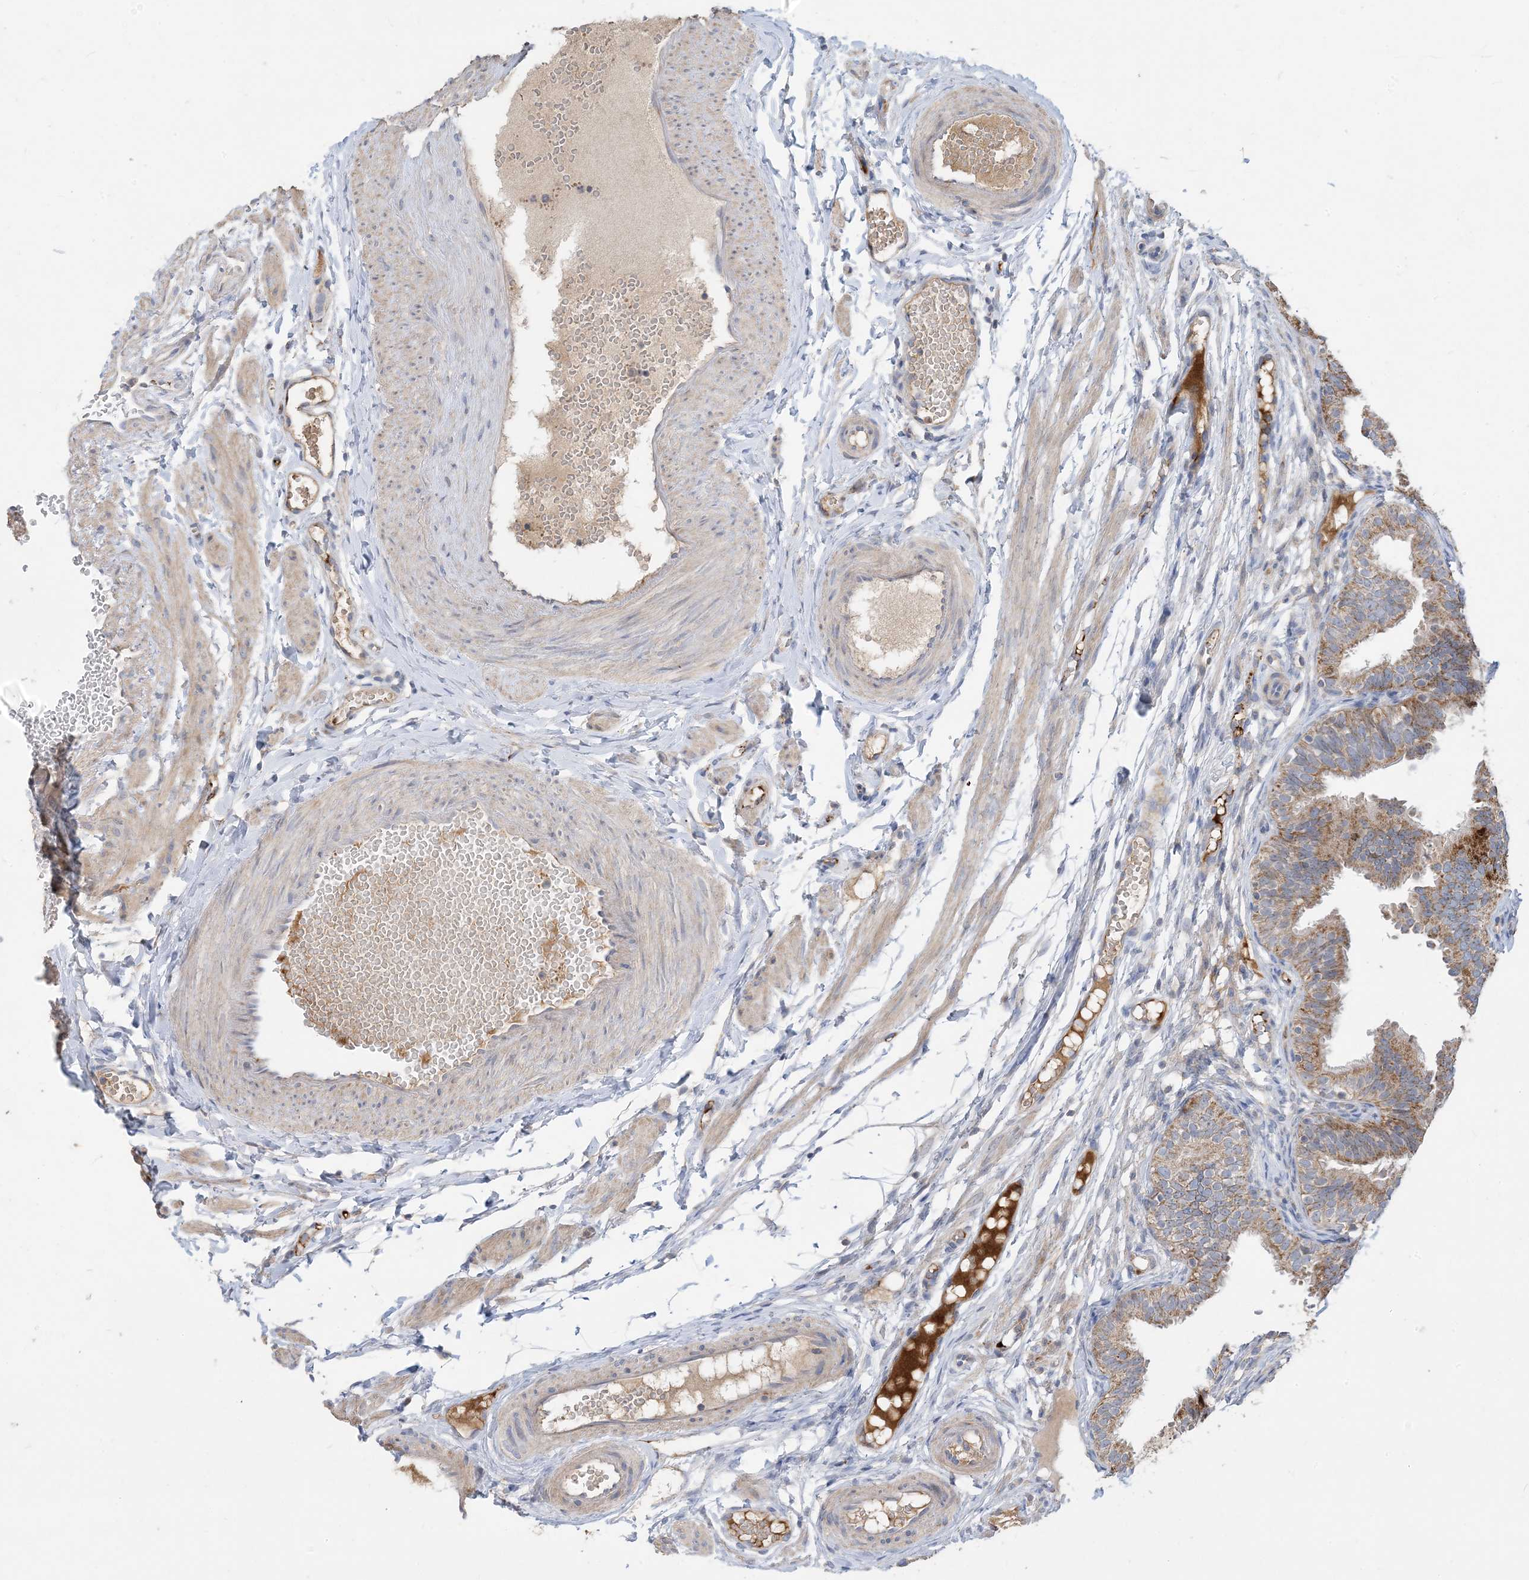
{"staining": {"intensity": "moderate", "quantity": ">75%", "location": "cytoplasmic/membranous"}, "tissue": "fallopian tube", "cell_type": "Glandular cells", "image_type": "normal", "snomed": [{"axis": "morphology", "description": "Normal tissue, NOS"}, {"axis": "topography", "description": "Fallopian tube"}], "caption": "Immunohistochemistry (IHC) photomicrograph of unremarkable fallopian tube: fallopian tube stained using immunohistochemistry demonstrates medium levels of moderate protein expression localized specifically in the cytoplasmic/membranous of glandular cells, appearing as a cytoplasmic/membranous brown color.", "gene": "ECHDC1", "patient": {"sex": "female", "age": 35}}